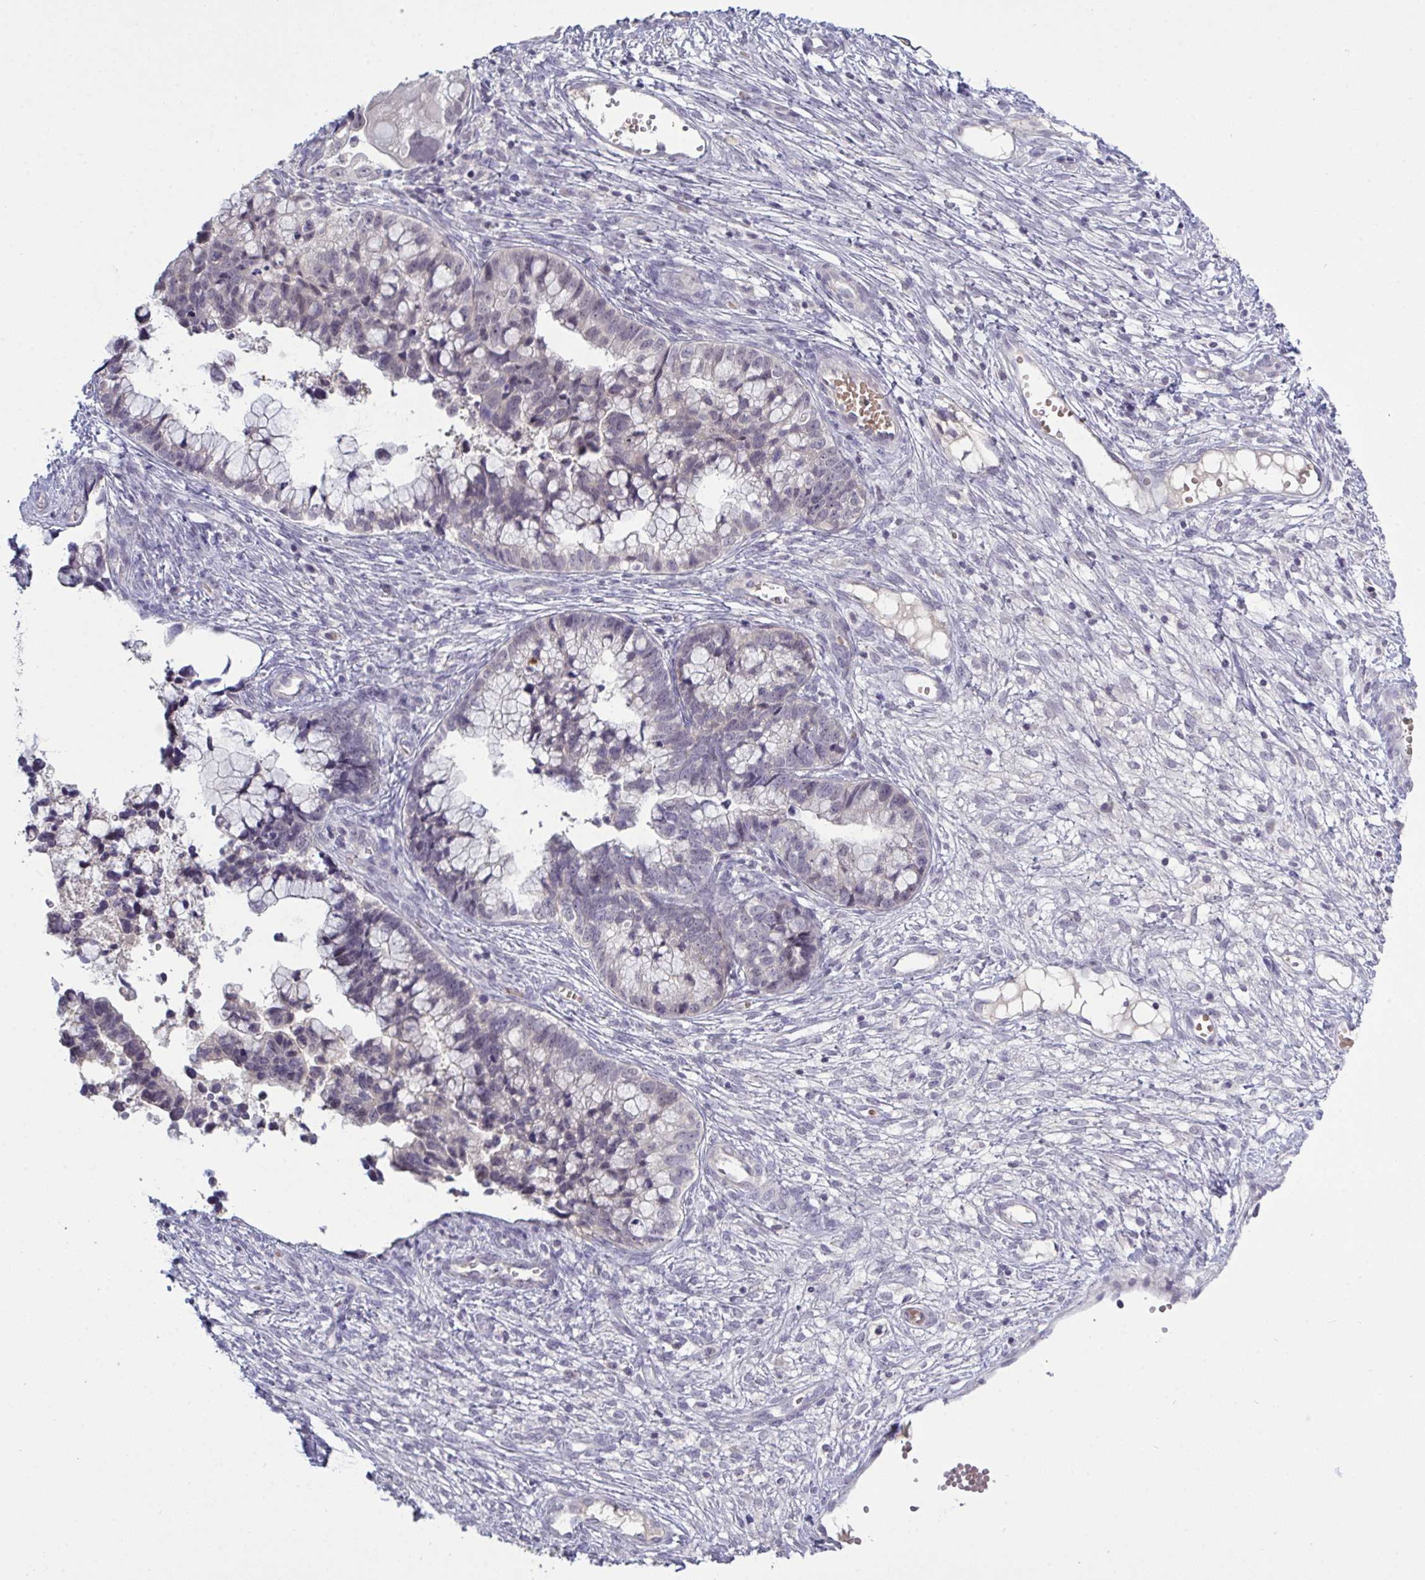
{"staining": {"intensity": "negative", "quantity": "none", "location": "none"}, "tissue": "cervical cancer", "cell_type": "Tumor cells", "image_type": "cancer", "snomed": [{"axis": "morphology", "description": "Adenocarcinoma, NOS"}, {"axis": "topography", "description": "Cervix"}], "caption": "Protein analysis of cervical cancer (adenocarcinoma) reveals no significant expression in tumor cells.", "gene": "ZNF784", "patient": {"sex": "female", "age": 44}}